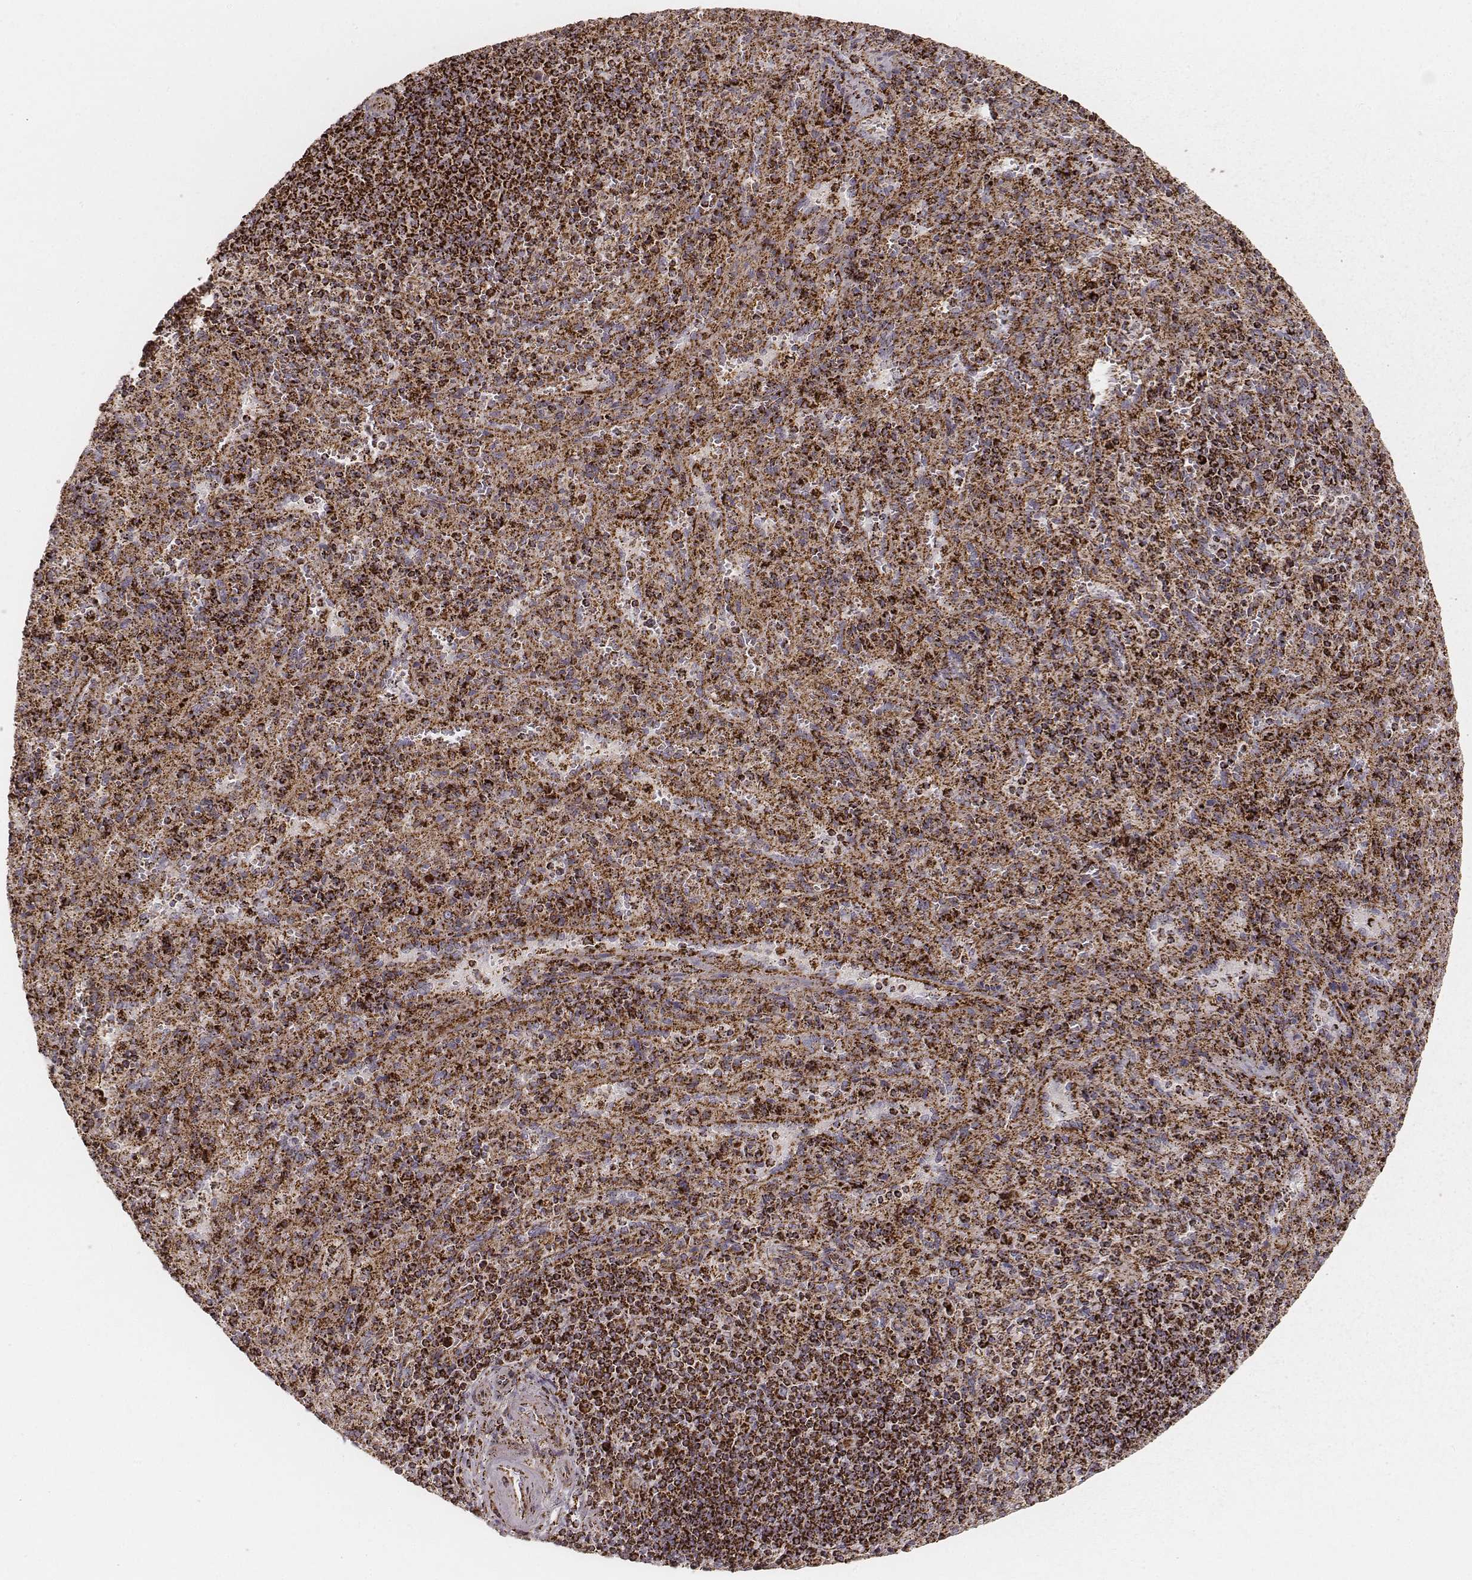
{"staining": {"intensity": "strong", "quantity": ">75%", "location": "cytoplasmic/membranous"}, "tissue": "spleen", "cell_type": "Cells in red pulp", "image_type": "normal", "snomed": [{"axis": "morphology", "description": "Normal tissue, NOS"}, {"axis": "topography", "description": "Spleen"}], "caption": "Protein expression analysis of benign spleen reveals strong cytoplasmic/membranous staining in about >75% of cells in red pulp.", "gene": "CS", "patient": {"sex": "male", "age": 57}}